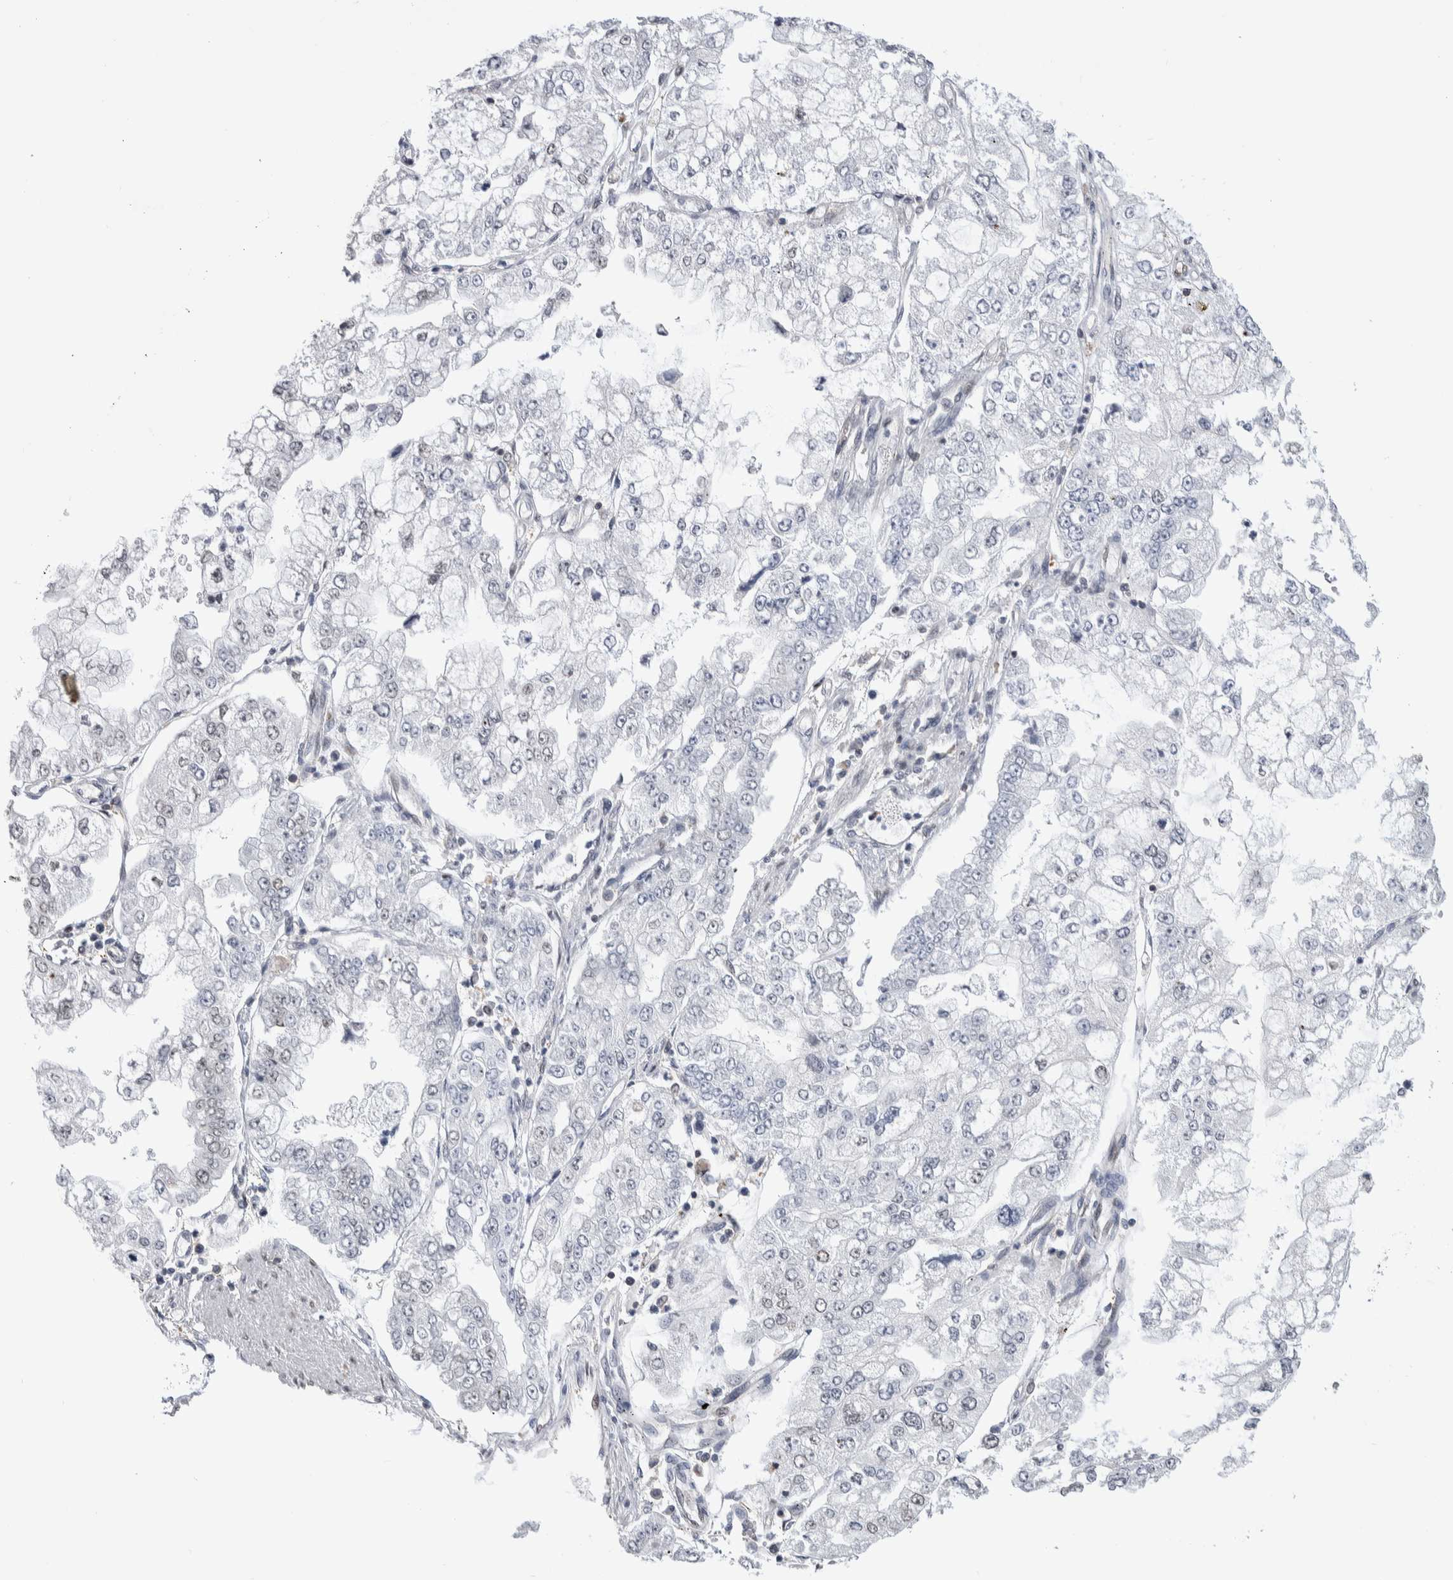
{"staining": {"intensity": "negative", "quantity": "none", "location": "none"}, "tissue": "stomach cancer", "cell_type": "Tumor cells", "image_type": "cancer", "snomed": [{"axis": "morphology", "description": "Adenocarcinoma, NOS"}, {"axis": "topography", "description": "Stomach"}], "caption": "Image shows no significant protein staining in tumor cells of adenocarcinoma (stomach).", "gene": "ZBTB49", "patient": {"sex": "male", "age": 76}}